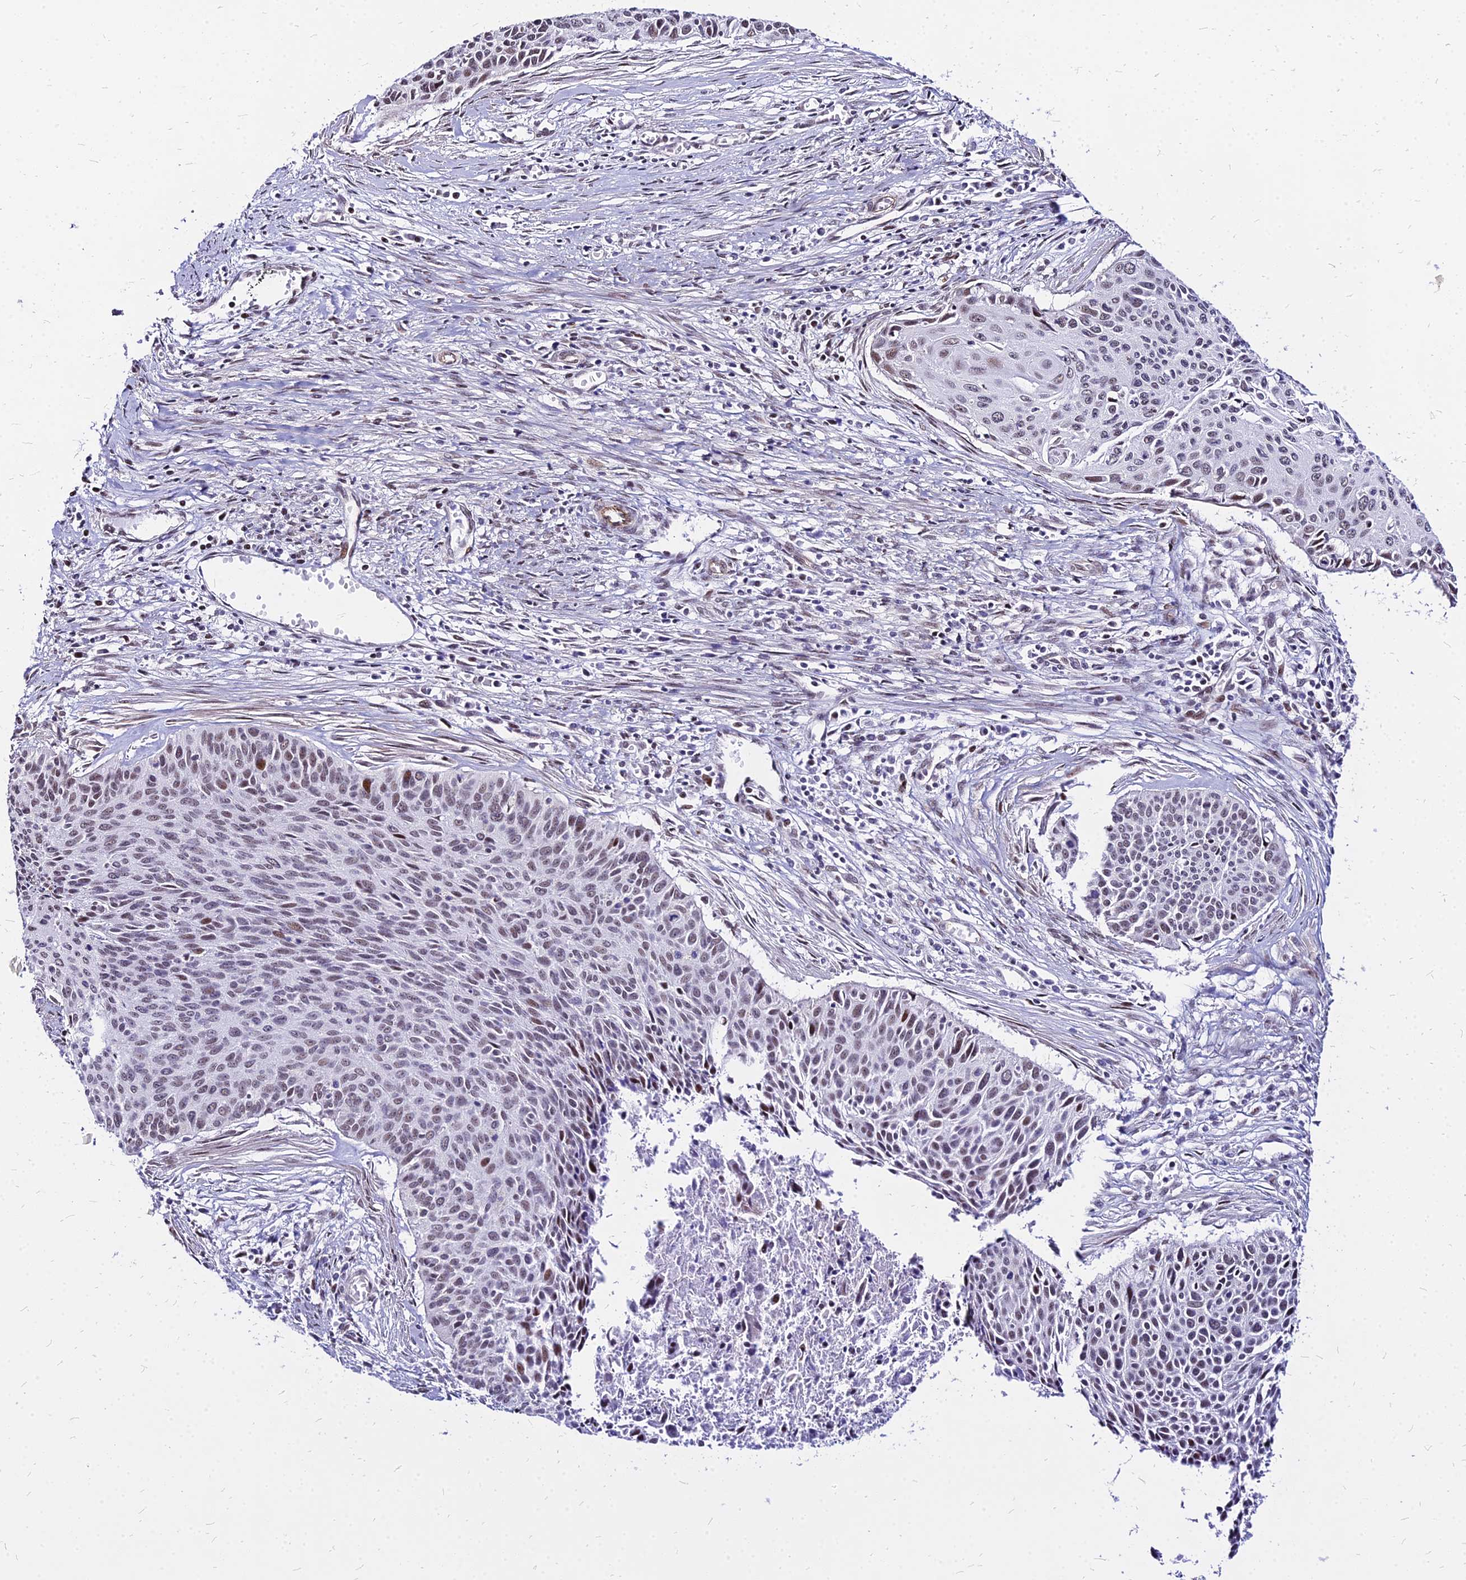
{"staining": {"intensity": "moderate", "quantity": "25%-75%", "location": "nuclear"}, "tissue": "cervical cancer", "cell_type": "Tumor cells", "image_type": "cancer", "snomed": [{"axis": "morphology", "description": "Squamous cell carcinoma, NOS"}, {"axis": "topography", "description": "Cervix"}], "caption": "A high-resolution micrograph shows IHC staining of cervical cancer, which exhibits moderate nuclear positivity in approximately 25%-75% of tumor cells.", "gene": "FDX2", "patient": {"sex": "female", "age": 55}}